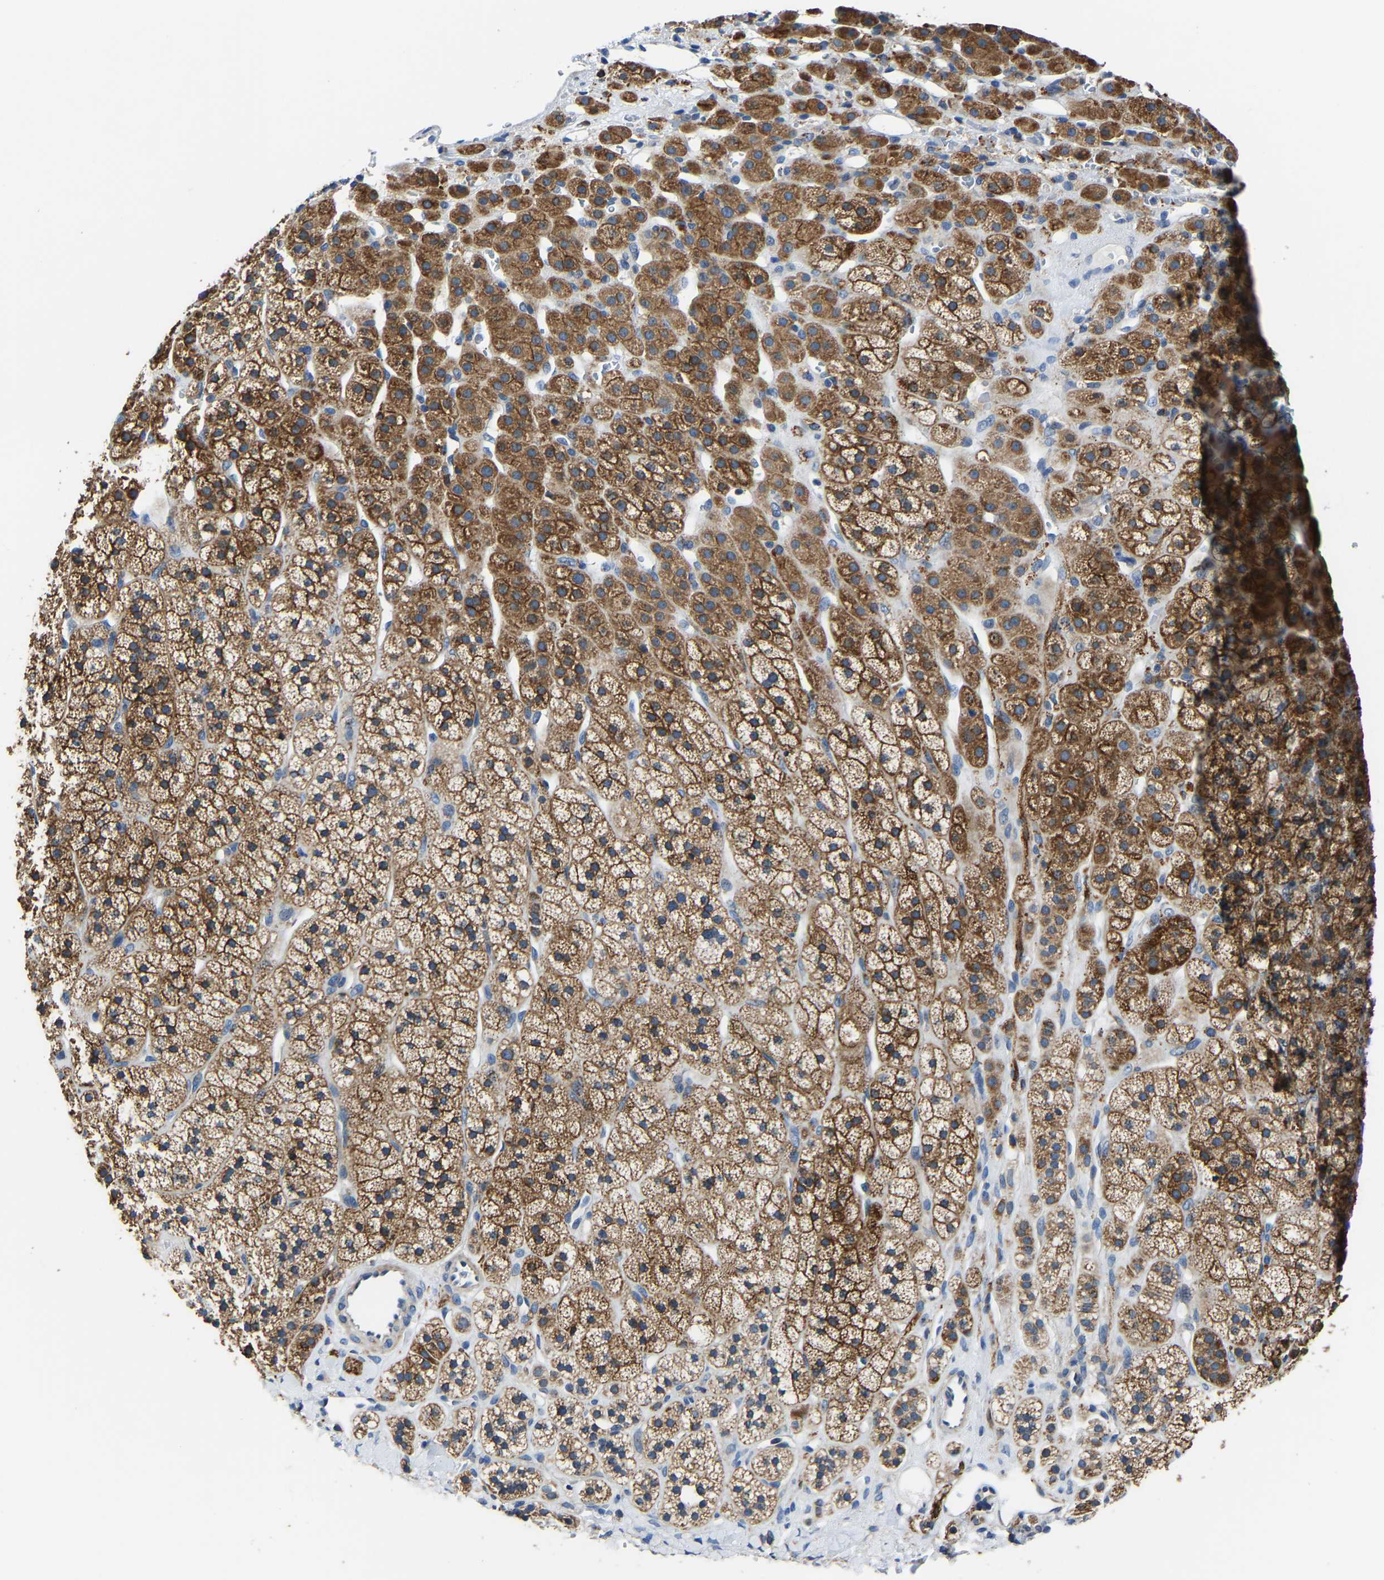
{"staining": {"intensity": "moderate", "quantity": ">75%", "location": "cytoplasmic/membranous"}, "tissue": "adrenal gland", "cell_type": "Glandular cells", "image_type": "normal", "snomed": [{"axis": "morphology", "description": "Normal tissue, NOS"}, {"axis": "topography", "description": "Adrenal gland"}], "caption": "Approximately >75% of glandular cells in unremarkable human adrenal gland reveal moderate cytoplasmic/membranous protein positivity as visualized by brown immunohistochemical staining.", "gene": "AGK", "patient": {"sex": "male", "age": 56}}